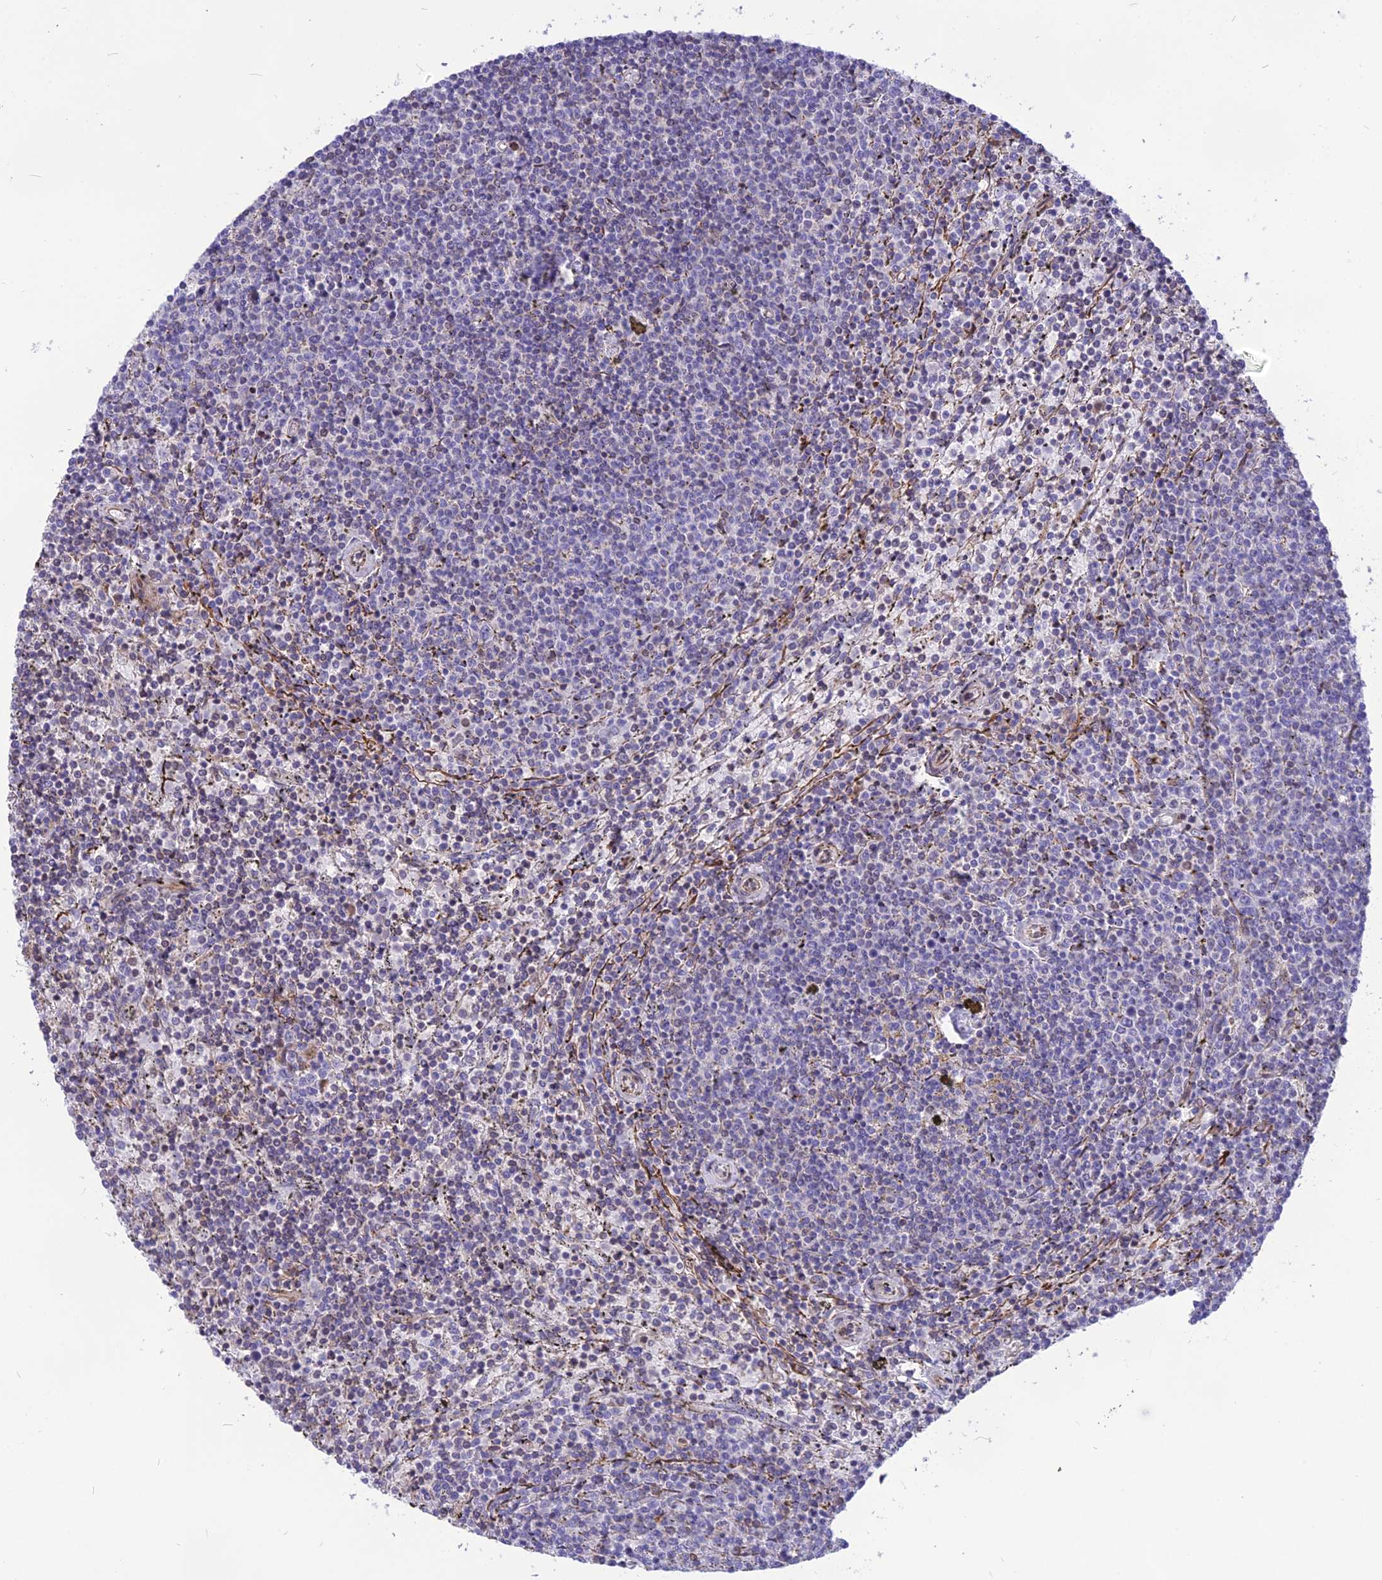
{"staining": {"intensity": "negative", "quantity": "none", "location": "none"}, "tissue": "lymphoma", "cell_type": "Tumor cells", "image_type": "cancer", "snomed": [{"axis": "morphology", "description": "Malignant lymphoma, non-Hodgkin's type, Low grade"}, {"axis": "topography", "description": "Spleen"}], "caption": "High power microscopy micrograph of an IHC micrograph of low-grade malignant lymphoma, non-Hodgkin's type, revealing no significant staining in tumor cells. (Stains: DAB (3,3'-diaminobenzidine) immunohistochemistry with hematoxylin counter stain, Microscopy: brightfield microscopy at high magnification).", "gene": "DOC2B", "patient": {"sex": "female", "age": 50}}